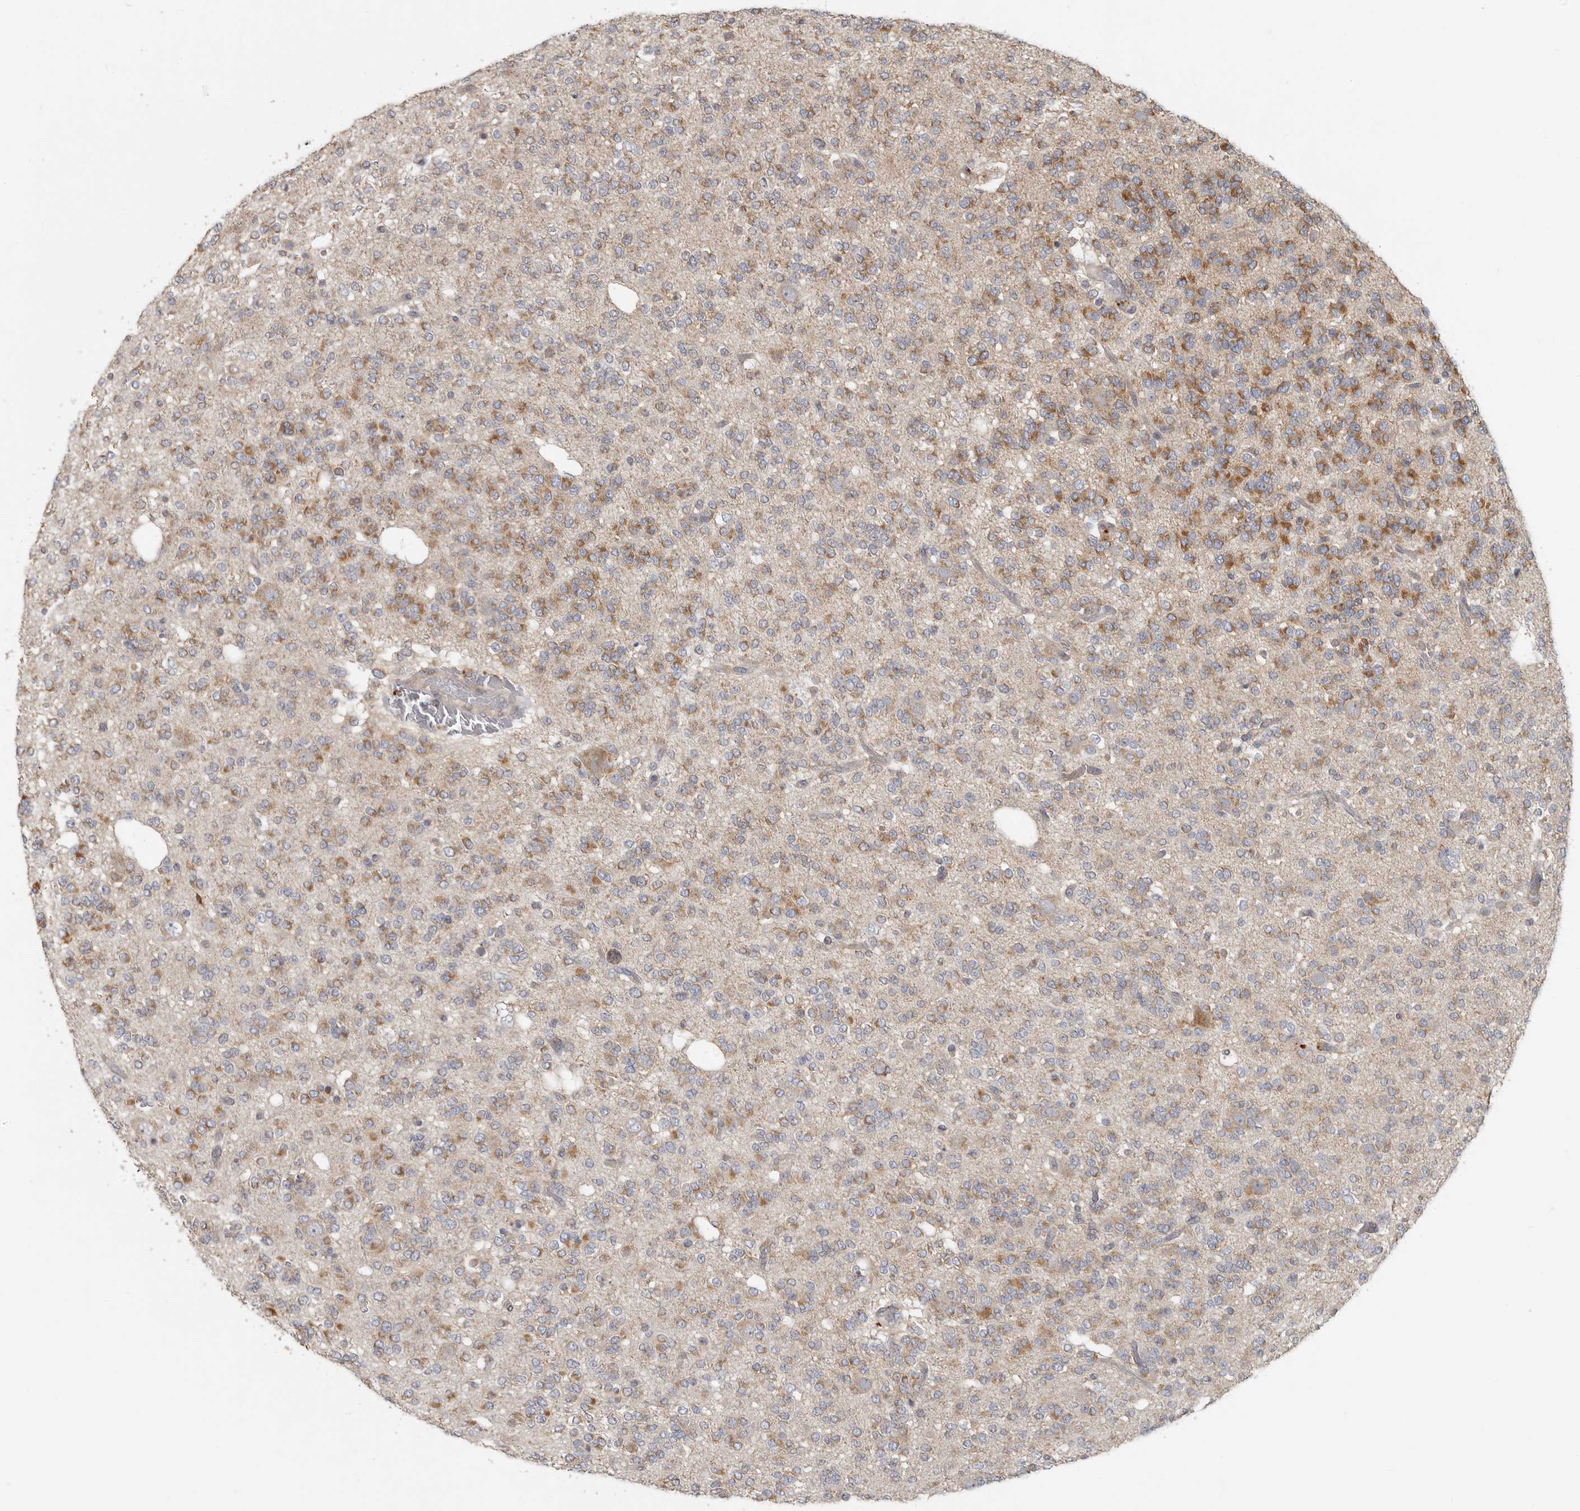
{"staining": {"intensity": "moderate", "quantity": ">75%", "location": "cytoplasmic/membranous"}, "tissue": "glioma", "cell_type": "Tumor cells", "image_type": "cancer", "snomed": [{"axis": "morphology", "description": "Glioma, malignant, Low grade"}, {"axis": "topography", "description": "Brain"}], "caption": "Immunohistochemical staining of human low-grade glioma (malignant) shows moderate cytoplasmic/membranous protein staining in about >75% of tumor cells.", "gene": "UNK", "patient": {"sex": "male", "age": 38}}